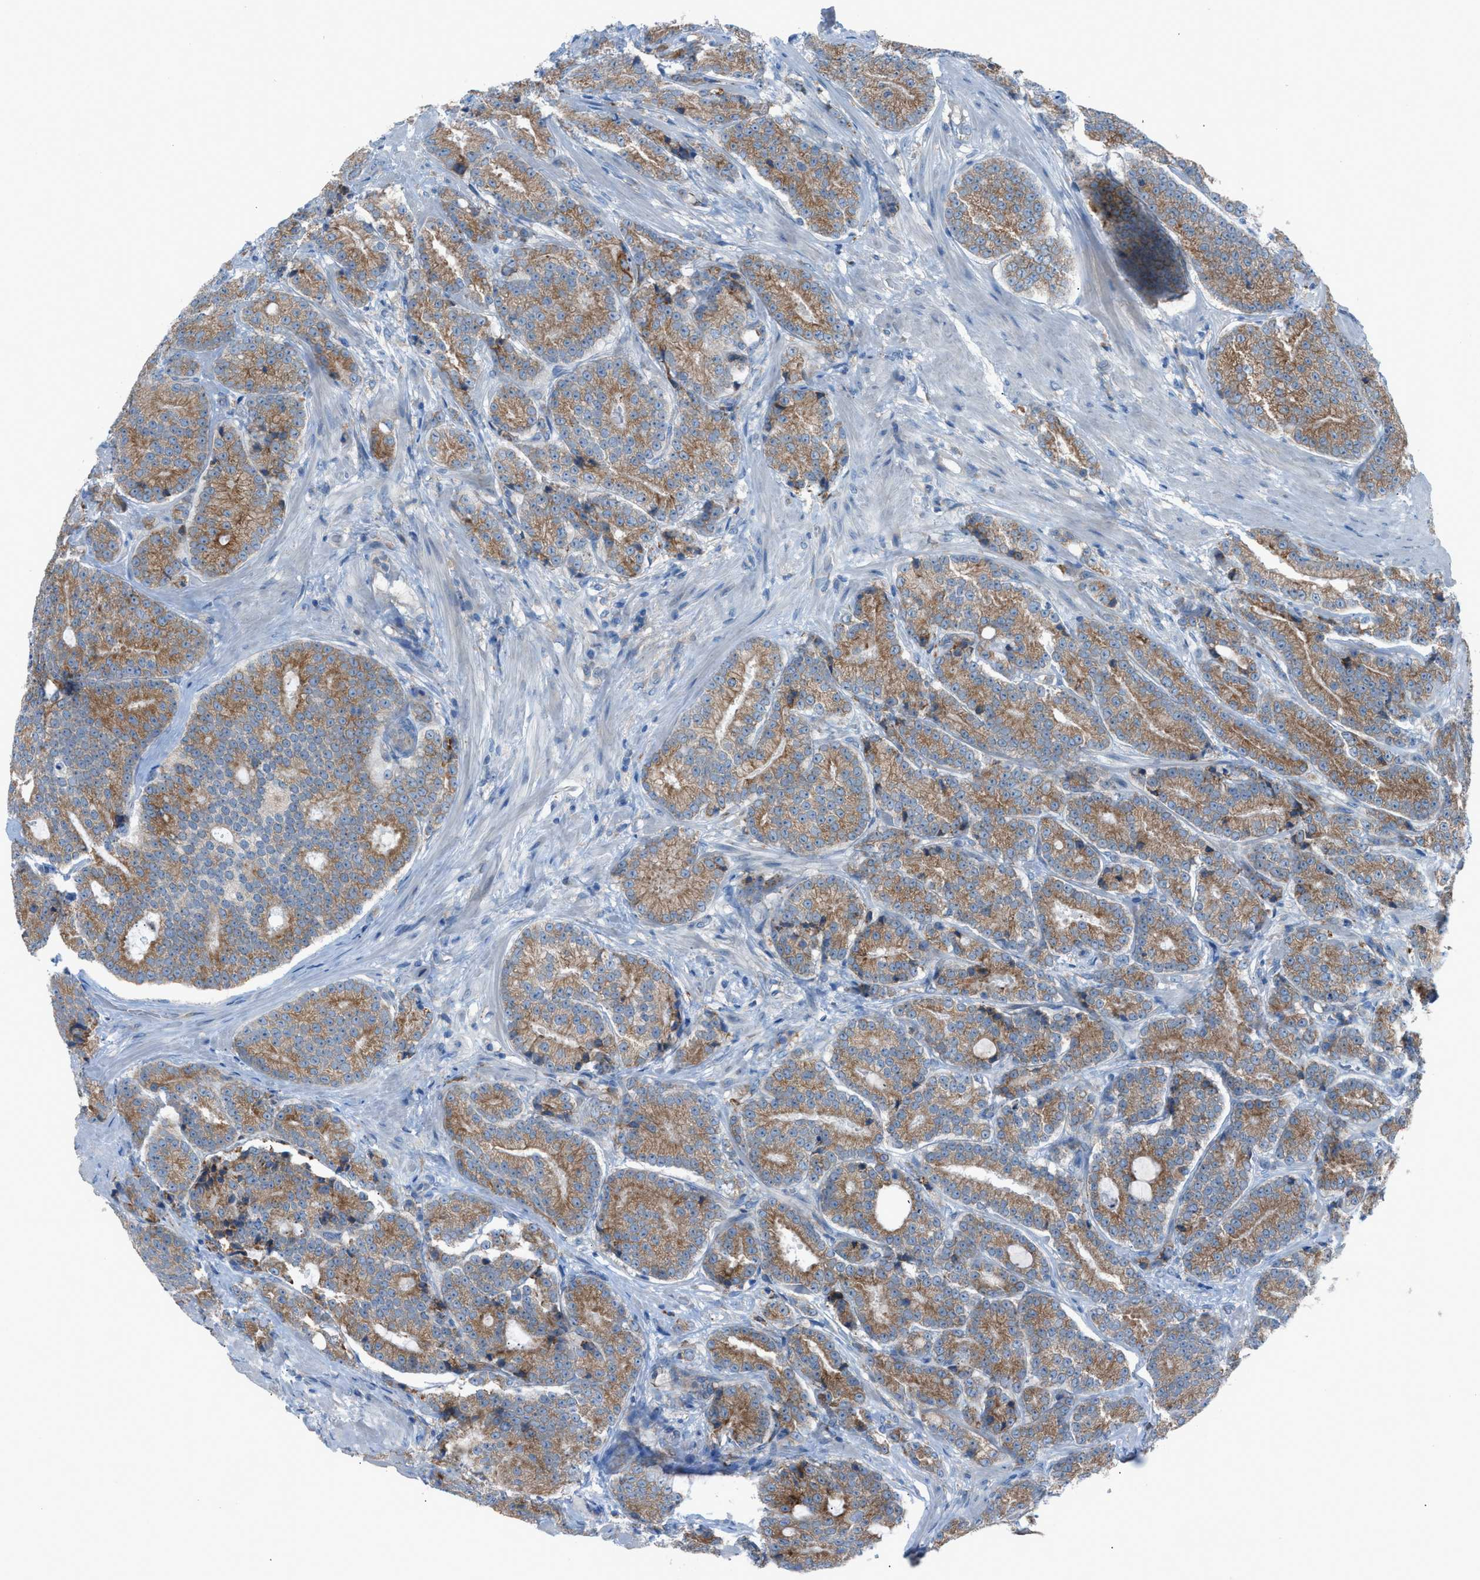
{"staining": {"intensity": "moderate", "quantity": ">75%", "location": "cytoplasmic/membranous"}, "tissue": "prostate cancer", "cell_type": "Tumor cells", "image_type": "cancer", "snomed": [{"axis": "morphology", "description": "Adenocarcinoma, High grade"}, {"axis": "topography", "description": "Prostate"}], "caption": "Tumor cells exhibit medium levels of moderate cytoplasmic/membranous staining in approximately >75% of cells in human prostate cancer (adenocarcinoma (high-grade)). The staining was performed using DAB to visualize the protein expression in brown, while the nuclei were stained in blue with hematoxylin (Magnification: 20x).", "gene": "HEG1", "patient": {"sex": "male", "age": 61}}